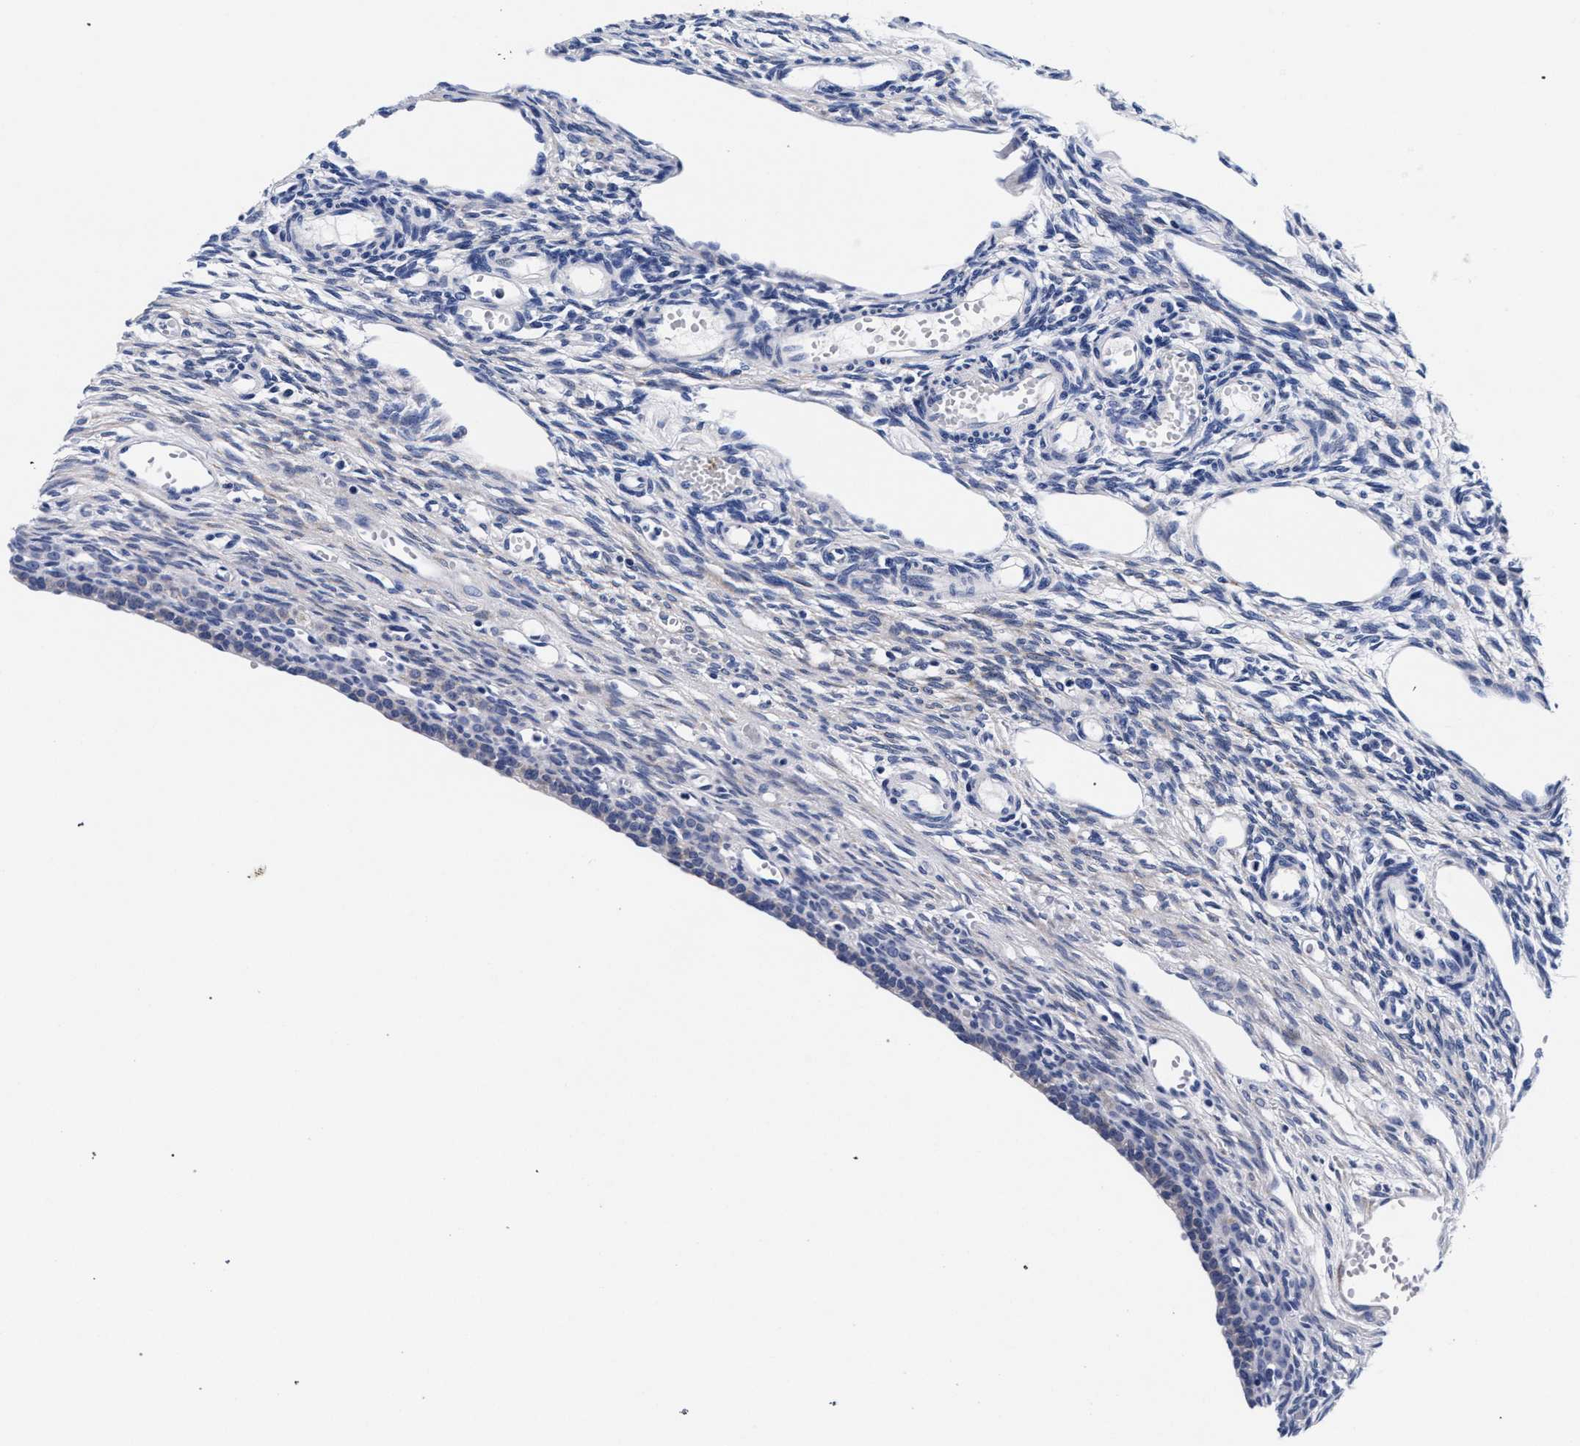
{"staining": {"intensity": "weak", "quantity": "<25%", "location": "cytoplasmic/membranous"}, "tissue": "ovary", "cell_type": "Ovarian stroma cells", "image_type": "normal", "snomed": [{"axis": "morphology", "description": "Normal tissue, NOS"}, {"axis": "topography", "description": "Ovary"}], "caption": "High magnification brightfield microscopy of benign ovary stained with DAB (brown) and counterstained with hematoxylin (blue): ovarian stroma cells show no significant staining. (DAB (3,3'-diaminobenzidine) IHC, high magnification).", "gene": "RAB3B", "patient": {"sex": "female", "age": 33}}